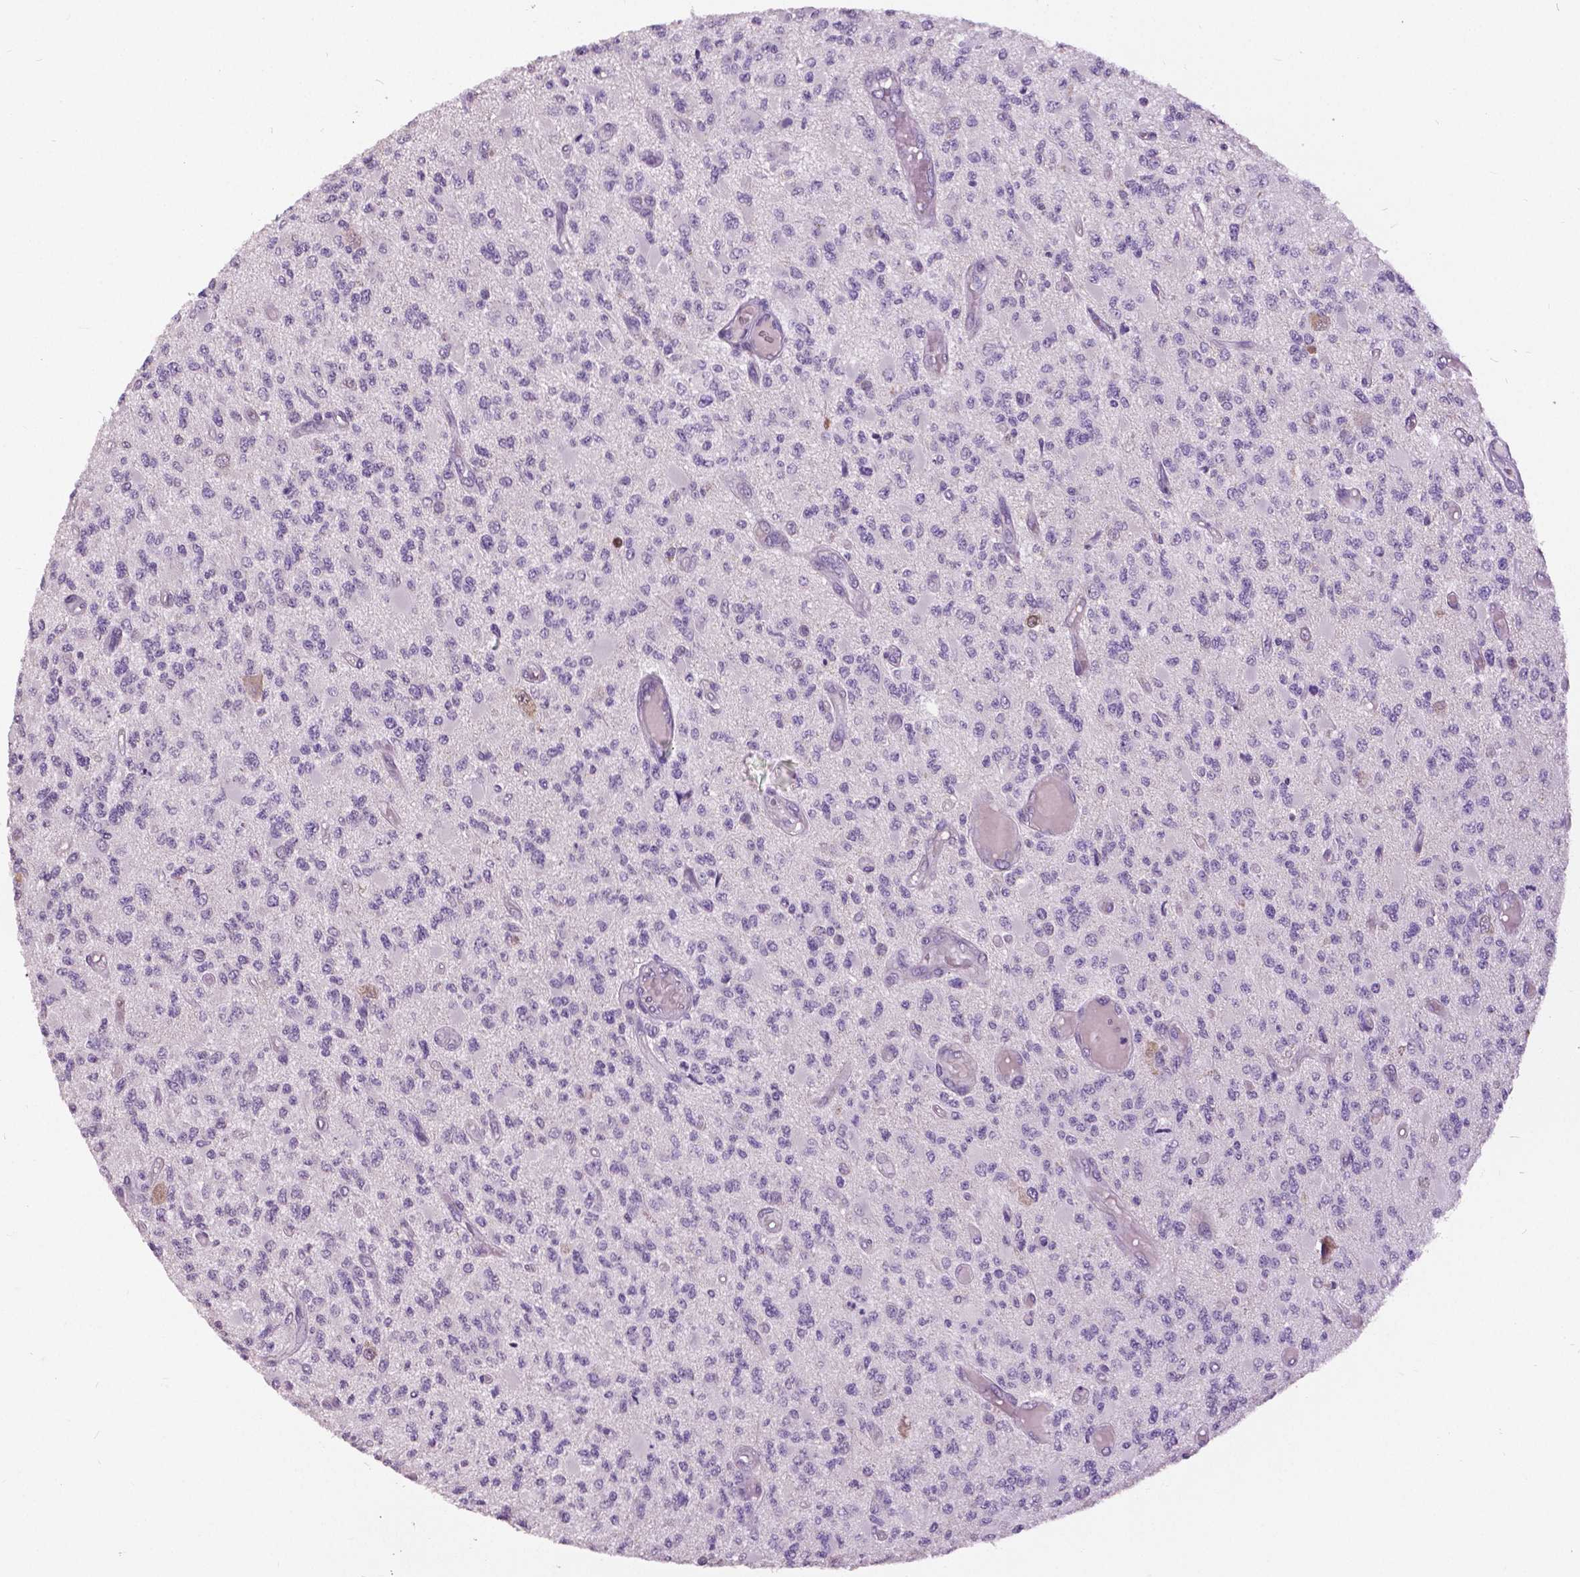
{"staining": {"intensity": "negative", "quantity": "none", "location": "none"}, "tissue": "glioma", "cell_type": "Tumor cells", "image_type": "cancer", "snomed": [{"axis": "morphology", "description": "Glioma, malignant, High grade"}, {"axis": "topography", "description": "Brain"}], "caption": "Tumor cells are negative for protein expression in human glioma.", "gene": "GRIN2A", "patient": {"sex": "female", "age": 63}}